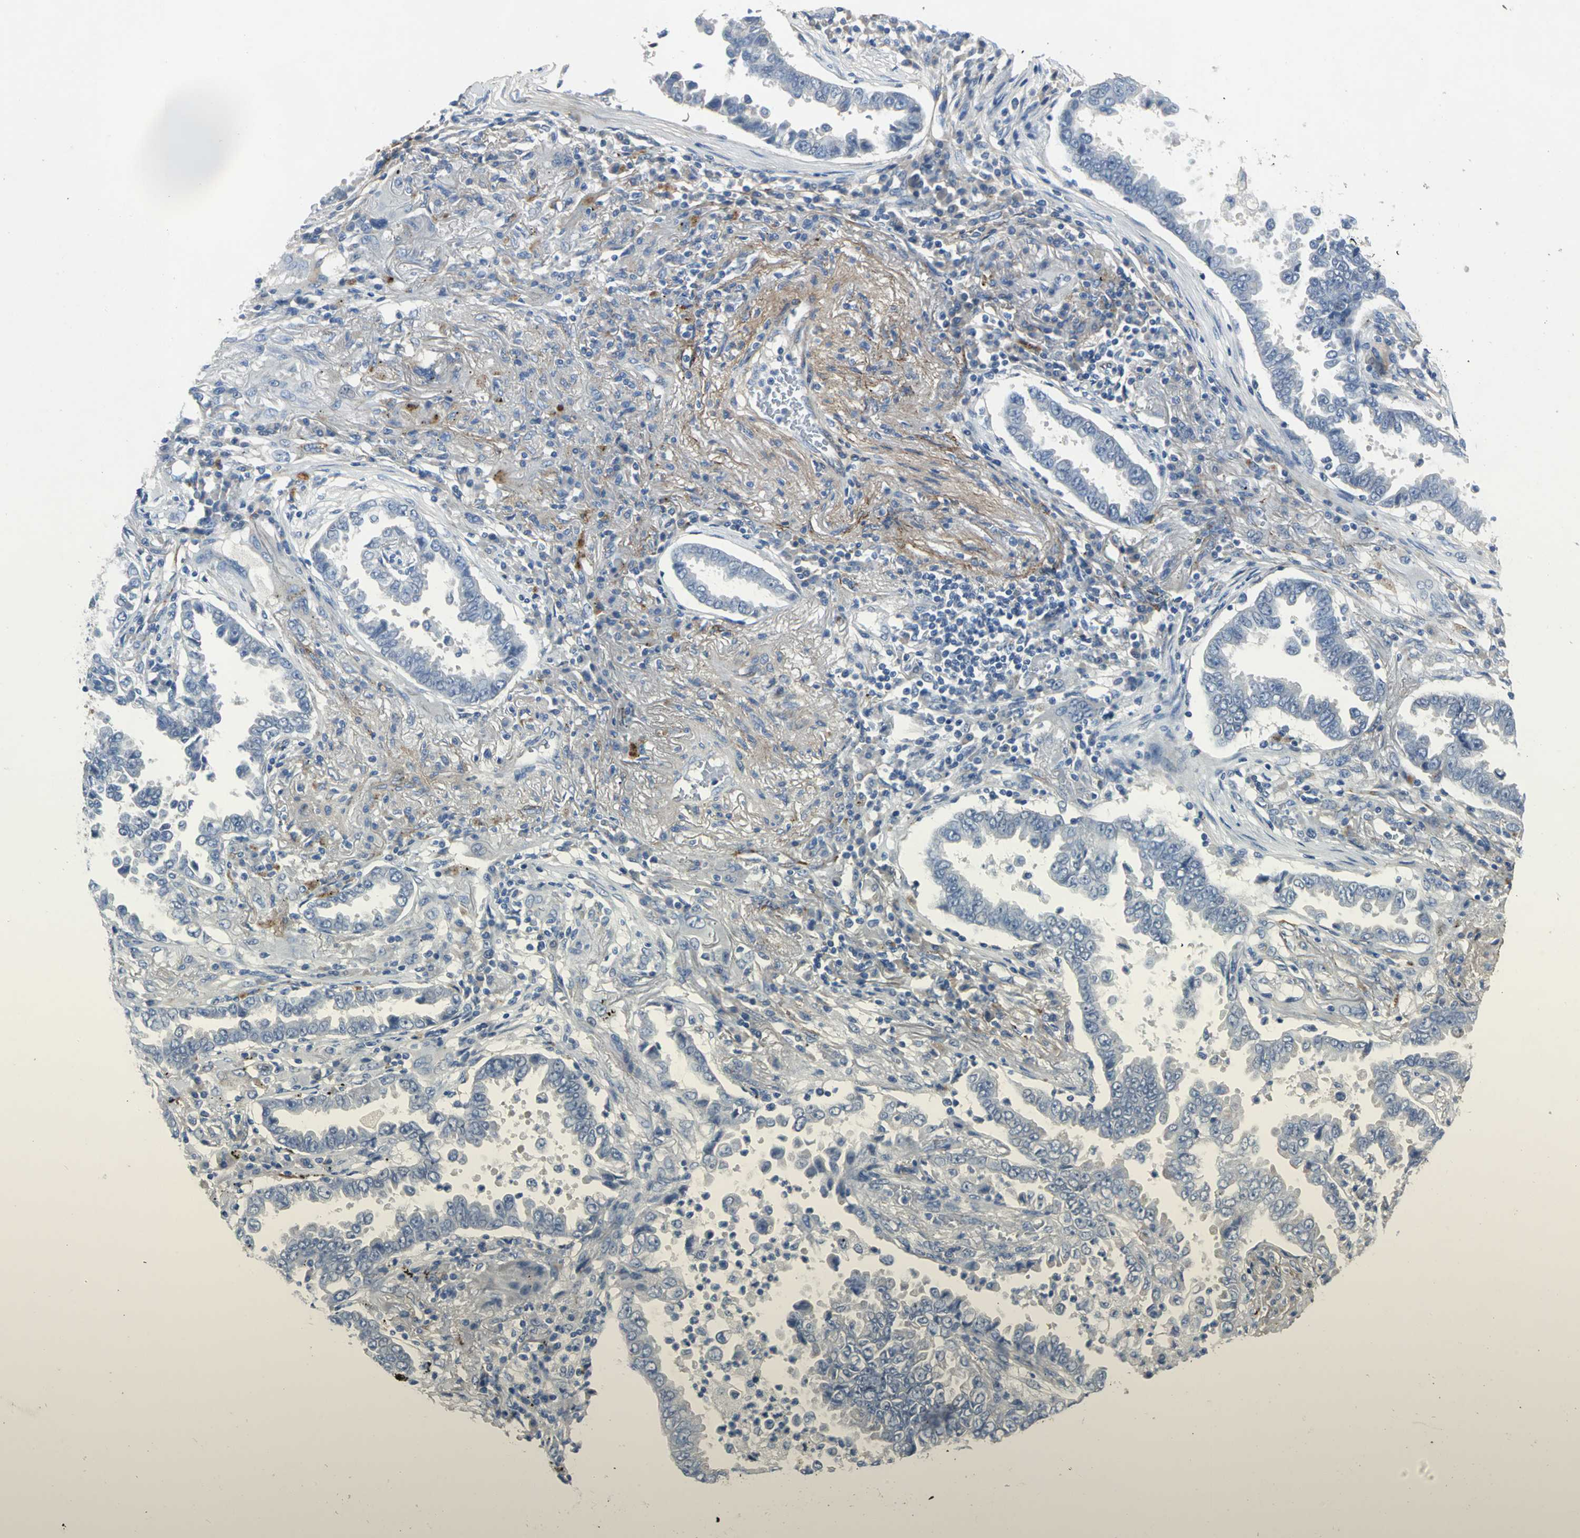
{"staining": {"intensity": "negative", "quantity": "none", "location": "none"}, "tissue": "lung cancer", "cell_type": "Tumor cells", "image_type": "cancer", "snomed": [{"axis": "morphology", "description": "Normal tissue, NOS"}, {"axis": "morphology", "description": "Inflammation, NOS"}, {"axis": "morphology", "description": "Adenocarcinoma, NOS"}, {"axis": "topography", "description": "Lung"}], "caption": "This is an immunohistochemistry (IHC) image of human lung cancer. There is no staining in tumor cells.", "gene": "EFNB3", "patient": {"sex": "female", "age": 64}}